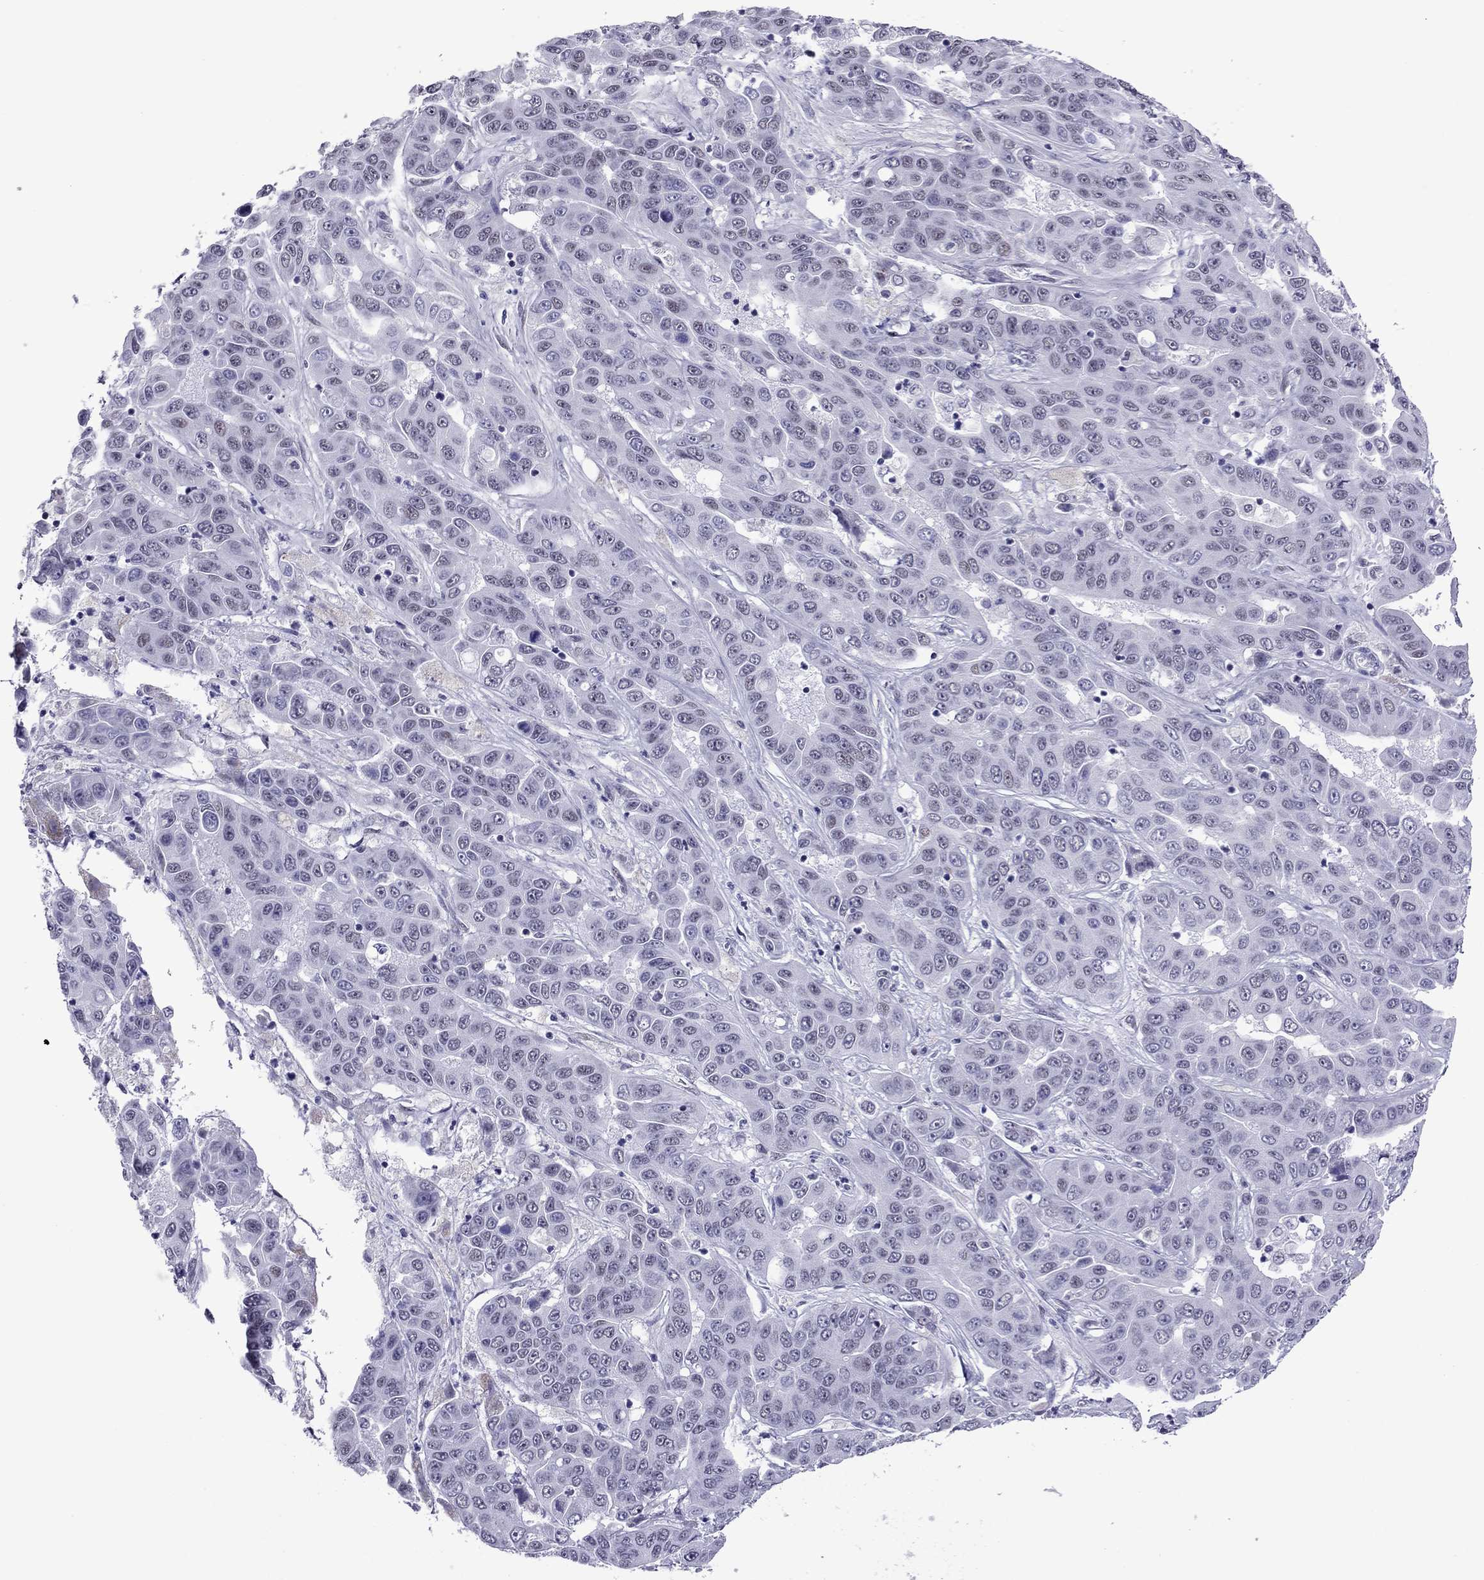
{"staining": {"intensity": "negative", "quantity": "none", "location": "none"}, "tissue": "liver cancer", "cell_type": "Tumor cells", "image_type": "cancer", "snomed": [{"axis": "morphology", "description": "Cholangiocarcinoma"}, {"axis": "topography", "description": "Liver"}], "caption": "Immunohistochemical staining of human cholangiocarcinoma (liver) exhibits no significant expression in tumor cells.", "gene": "ZNF646", "patient": {"sex": "female", "age": 52}}